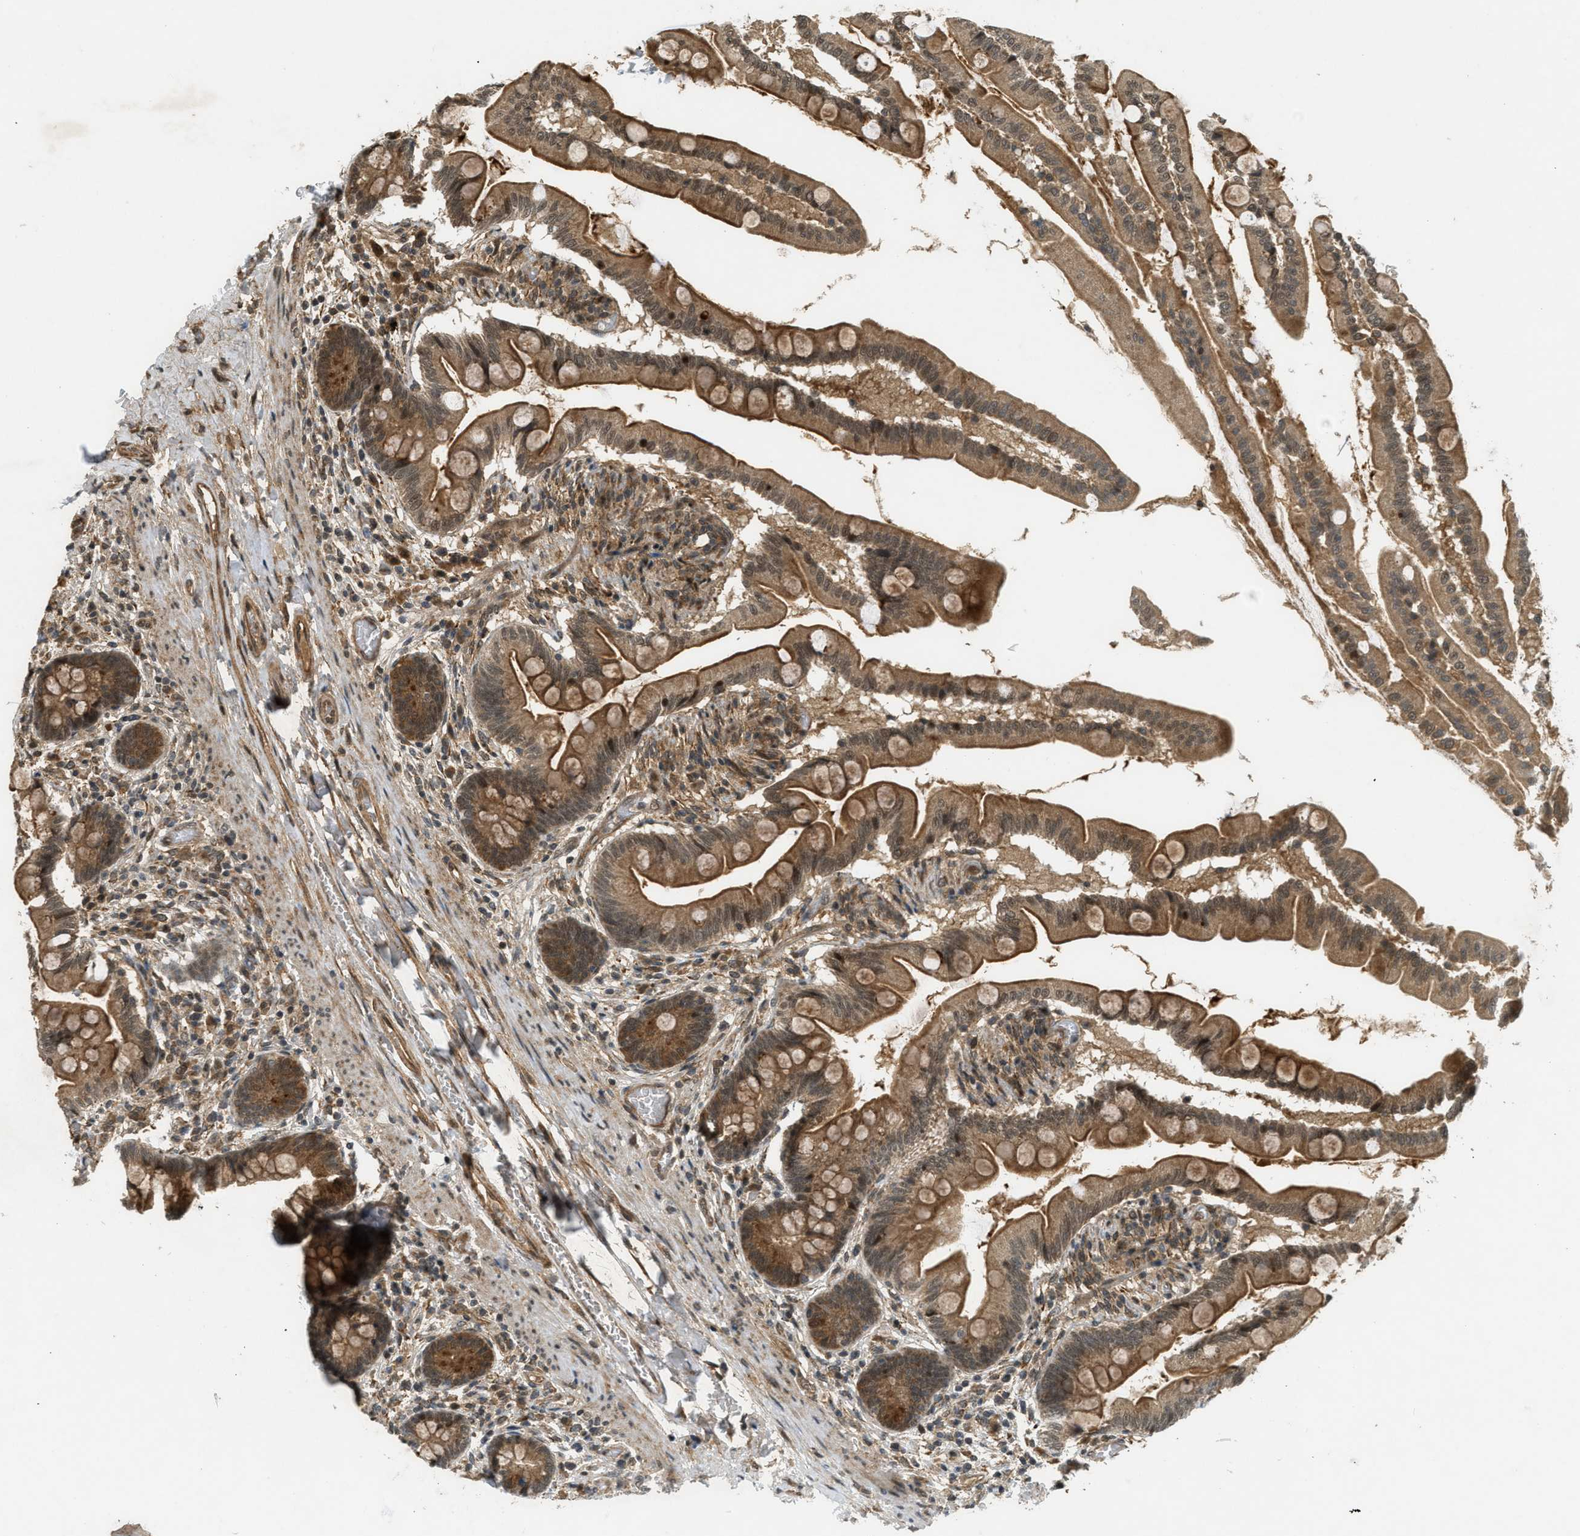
{"staining": {"intensity": "strong", "quantity": ">75%", "location": "cytoplasmic/membranous,nuclear"}, "tissue": "small intestine", "cell_type": "Glandular cells", "image_type": "normal", "snomed": [{"axis": "morphology", "description": "Normal tissue, NOS"}, {"axis": "topography", "description": "Small intestine"}], "caption": "Protein expression analysis of benign small intestine reveals strong cytoplasmic/membranous,nuclear positivity in about >75% of glandular cells.", "gene": "EIF2AK3", "patient": {"sex": "female", "age": 56}}